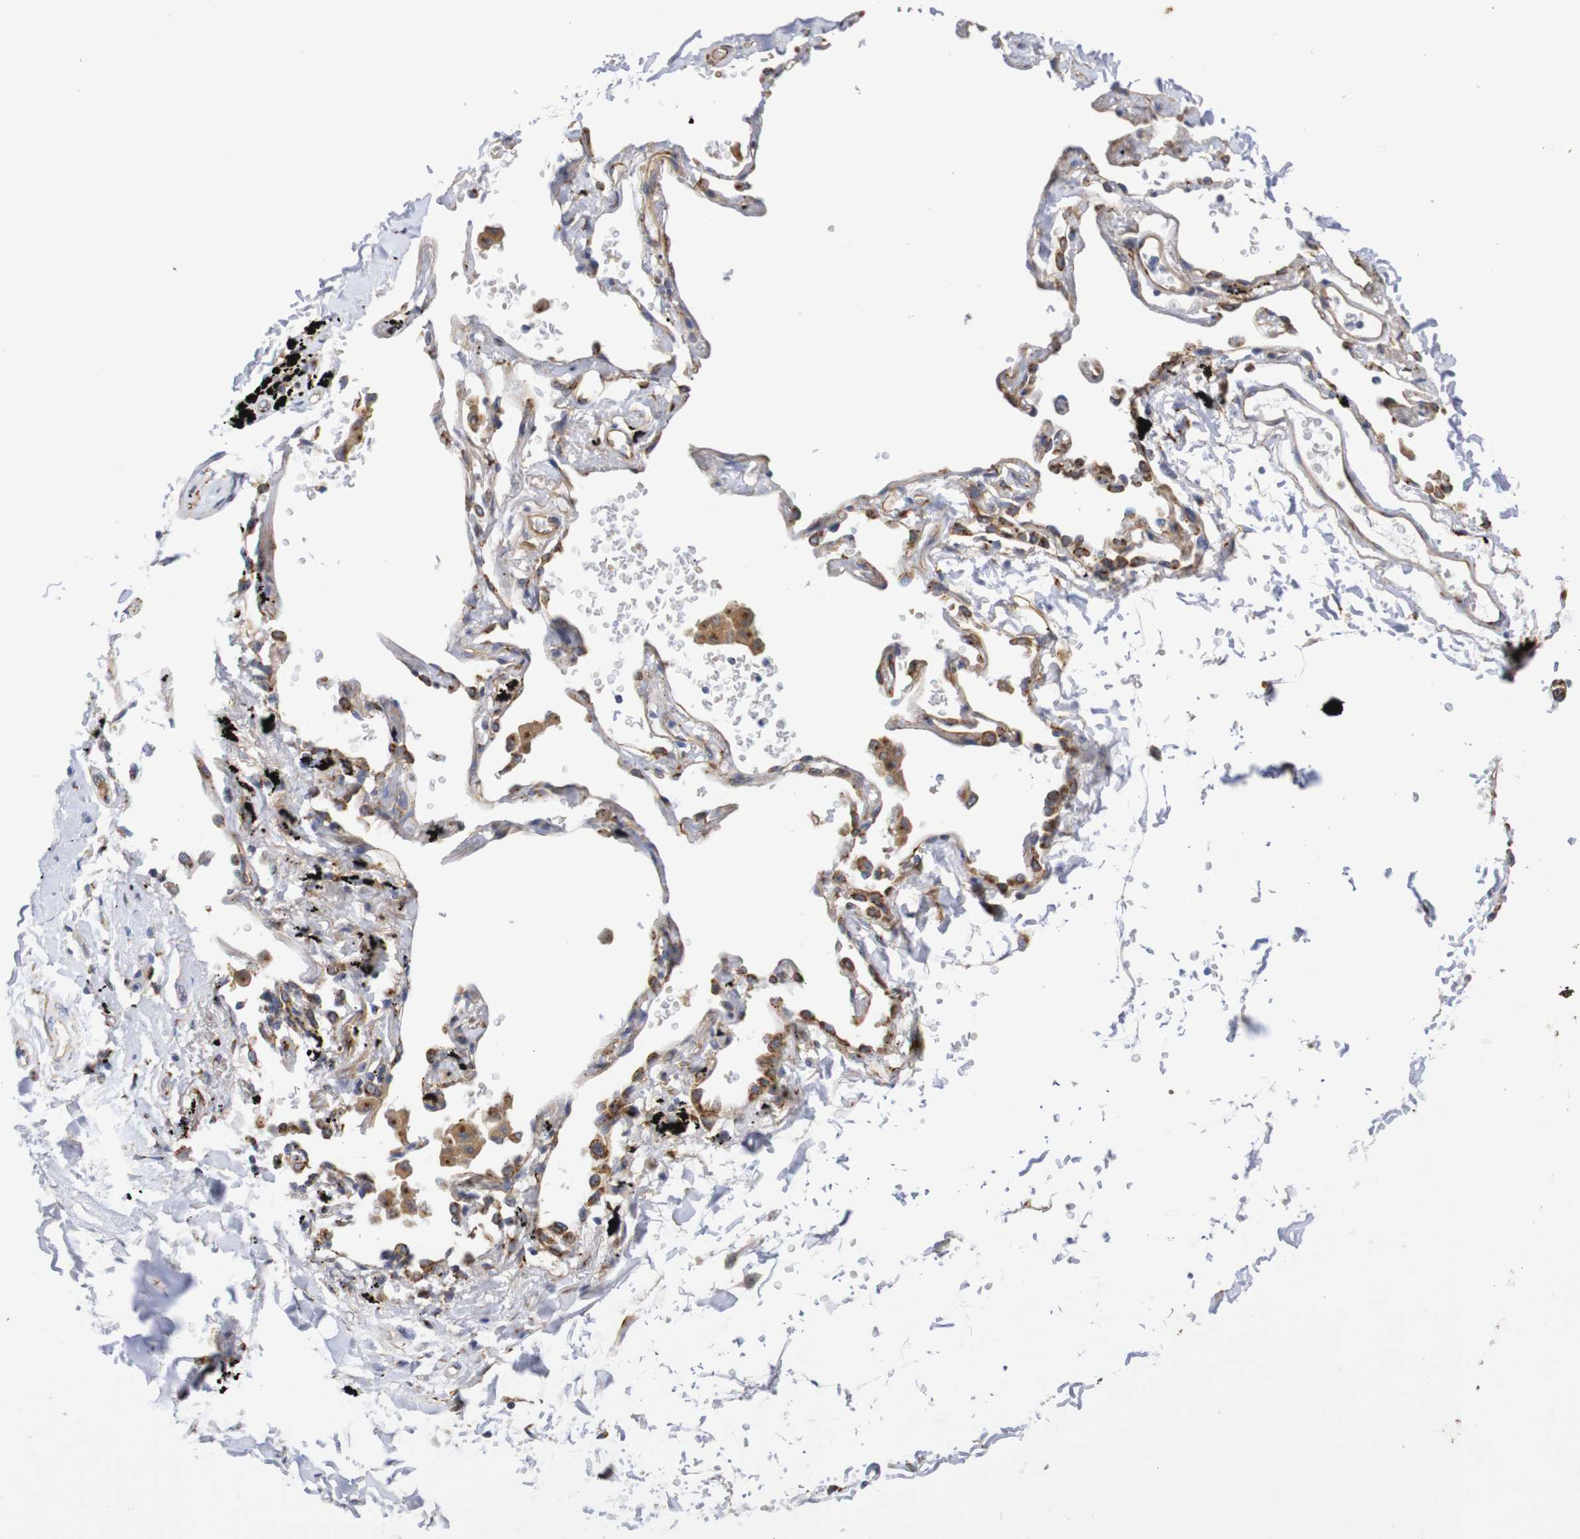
{"staining": {"intensity": "negative", "quantity": "none", "location": "none"}, "tissue": "adipose tissue", "cell_type": "Adipocytes", "image_type": "normal", "snomed": [{"axis": "morphology", "description": "Normal tissue, NOS"}, {"axis": "topography", "description": "Cartilage tissue"}, {"axis": "topography", "description": "Bronchus"}], "caption": "There is no significant positivity in adipocytes of adipose tissue. (Stains: DAB (3,3'-diaminobenzidine) IHC with hematoxylin counter stain, Microscopy: brightfield microscopy at high magnification).", "gene": "DCP2", "patient": {"sex": "female", "age": 73}}